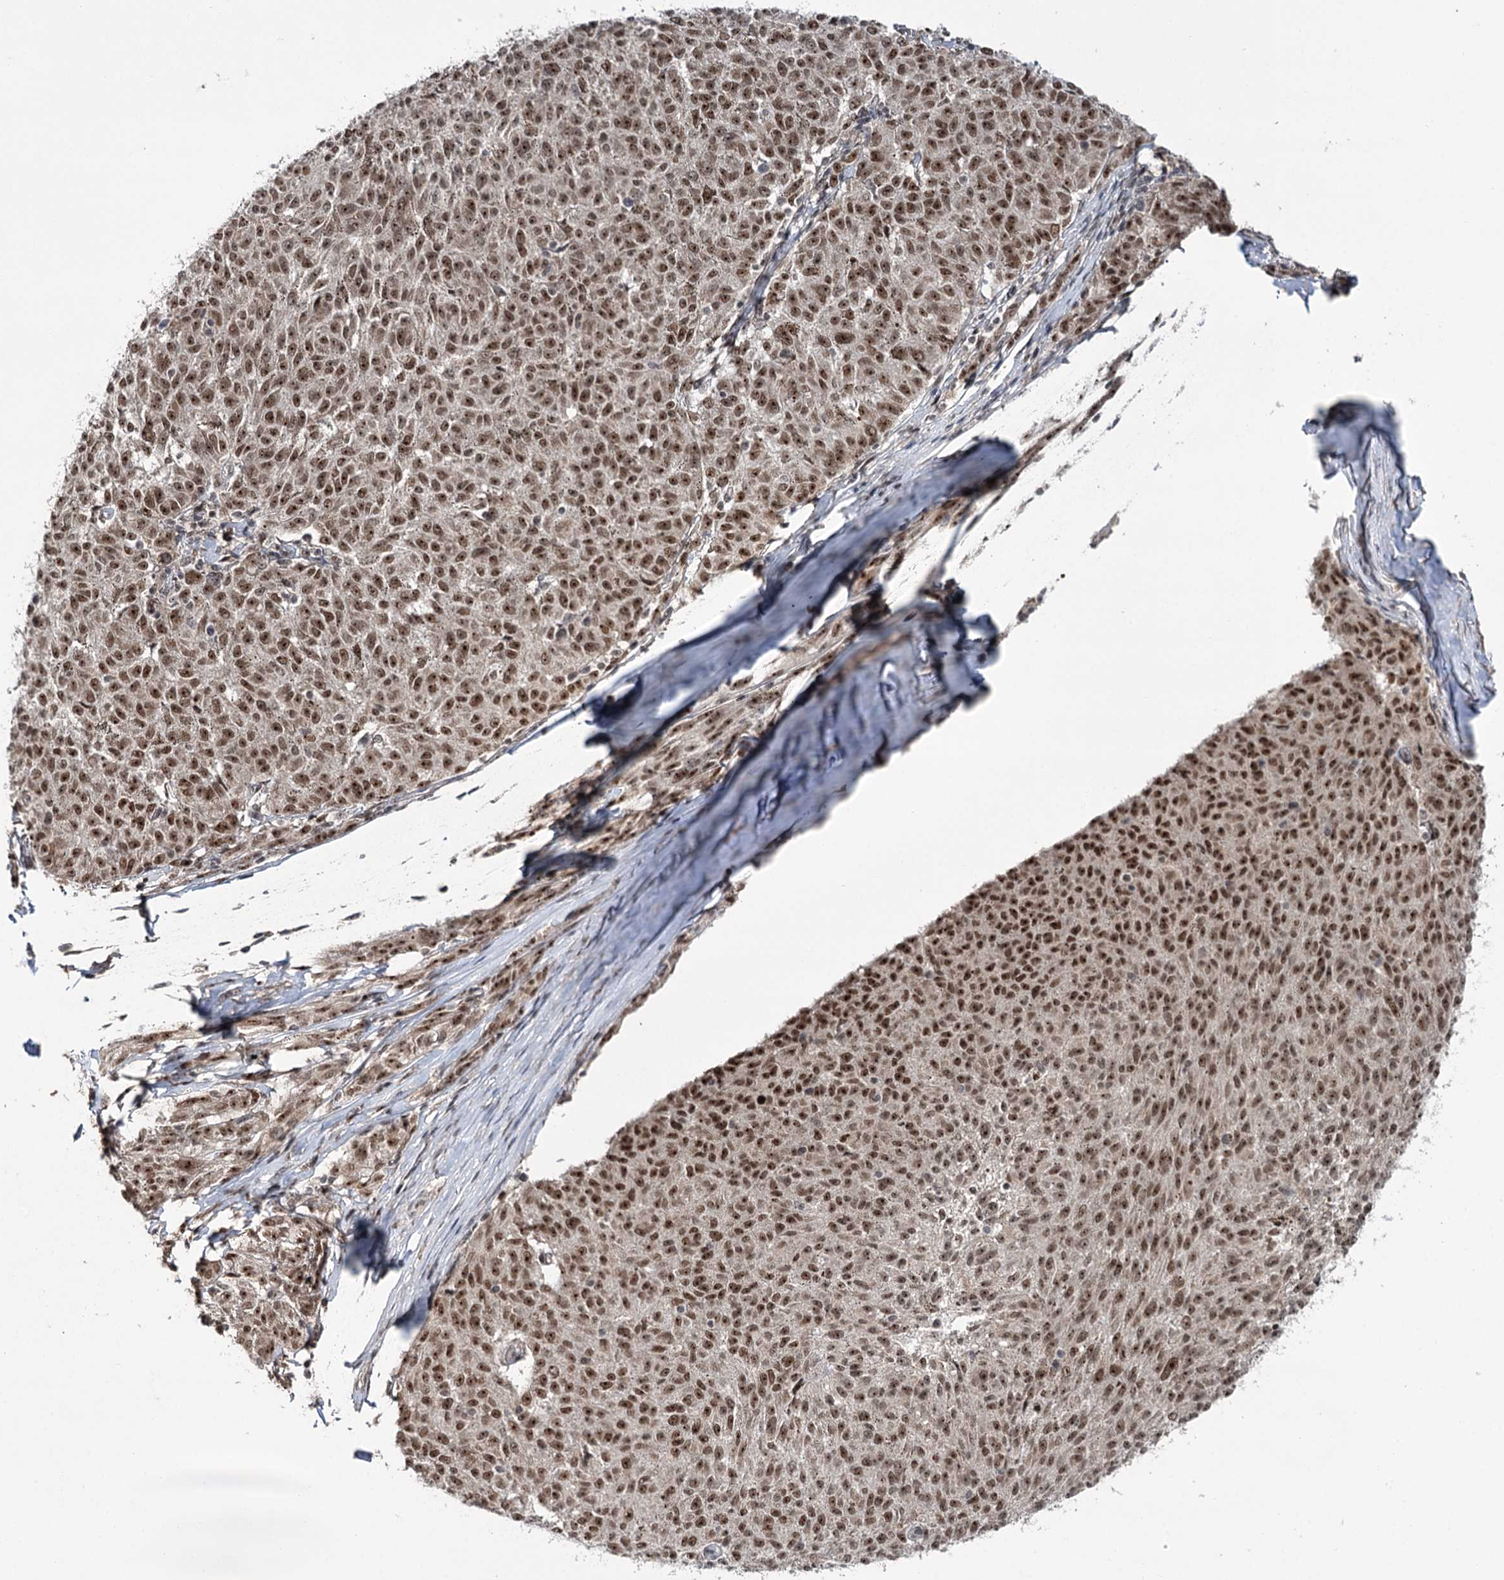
{"staining": {"intensity": "strong", "quantity": ">75%", "location": "nuclear"}, "tissue": "melanoma", "cell_type": "Tumor cells", "image_type": "cancer", "snomed": [{"axis": "morphology", "description": "Malignant melanoma, NOS"}, {"axis": "topography", "description": "Skin"}], "caption": "Strong nuclear positivity is appreciated in approximately >75% of tumor cells in malignant melanoma.", "gene": "ERCC3", "patient": {"sex": "female", "age": 72}}